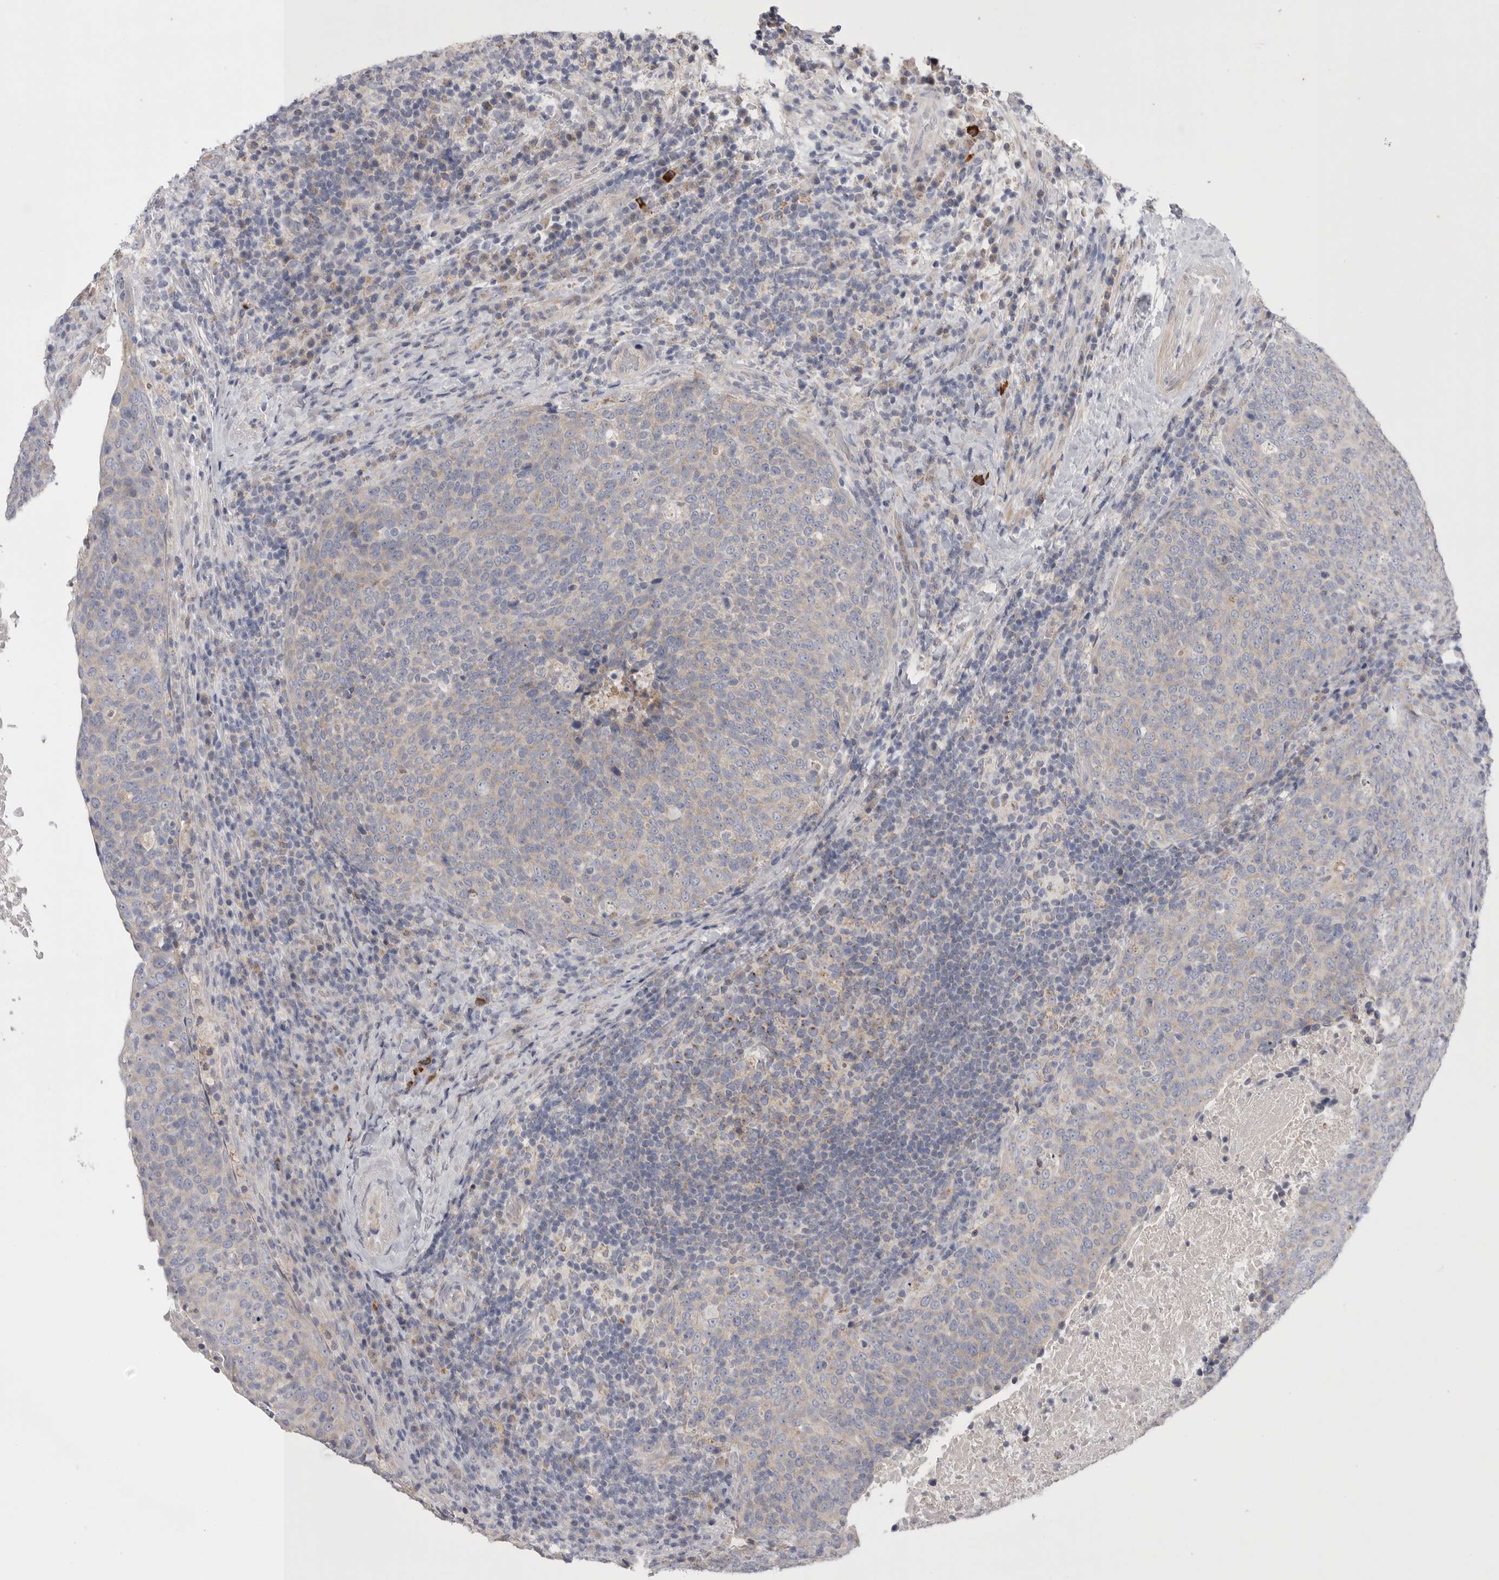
{"staining": {"intensity": "weak", "quantity": "<25%", "location": "cytoplasmic/membranous"}, "tissue": "head and neck cancer", "cell_type": "Tumor cells", "image_type": "cancer", "snomed": [{"axis": "morphology", "description": "Squamous cell carcinoma, NOS"}, {"axis": "morphology", "description": "Squamous cell carcinoma, metastatic, NOS"}, {"axis": "topography", "description": "Lymph node"}, {"axis": "topography", "description": "Head-Neck"}], "caption": "Immunohistochemistry image of neoplastic tissue: head and neck cancer stained with DAB reveals no significant protein staining in tumor cells. (DAB (3,3'-diaminobenzidine) immunohistochemistry (IHC), high magnification).", "gene": "CCDC126", "patient": {"sex": "male", "age": 62}}